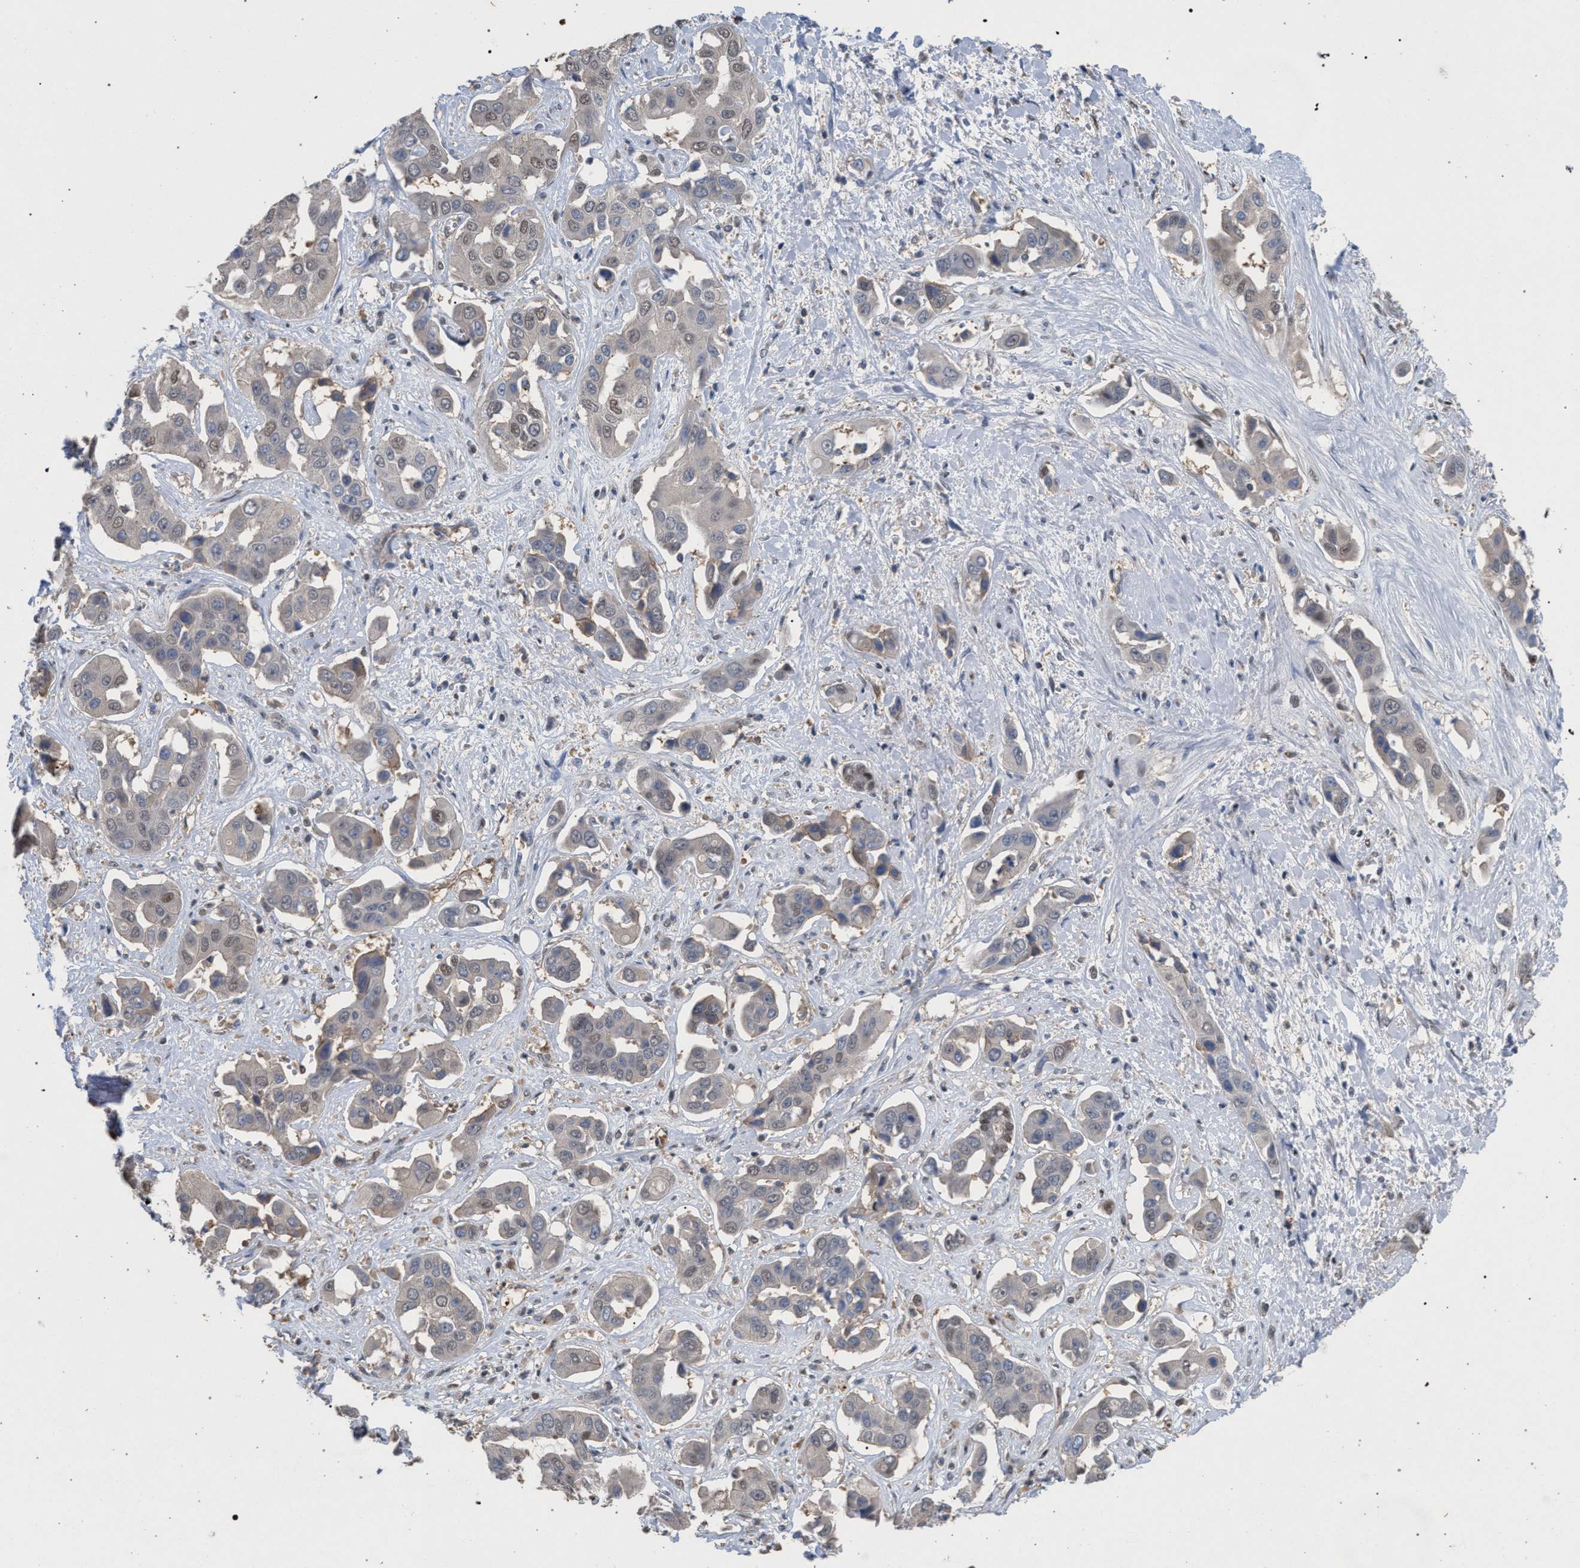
{"staining": {"intensity": "weak", "quantity": "25%-75%", "location": "nuclear"}, "tissue": "liver cancer", "cell_type": "Tumor cells", "image_type": "cancer", "snomed": [{"axis": "morphology", "description": "Cholangiocarcinoma"}, {"axis": "topography", "description": "Liver"}], "caption": "Liver cancer (cholangiocarcinoma) stained with a brown dye shows weak nuclear positive positivity in about 25%-75% of tumor cells.", "gene": "TECPR1", "patient": {"sex": "female", "age": 52}}